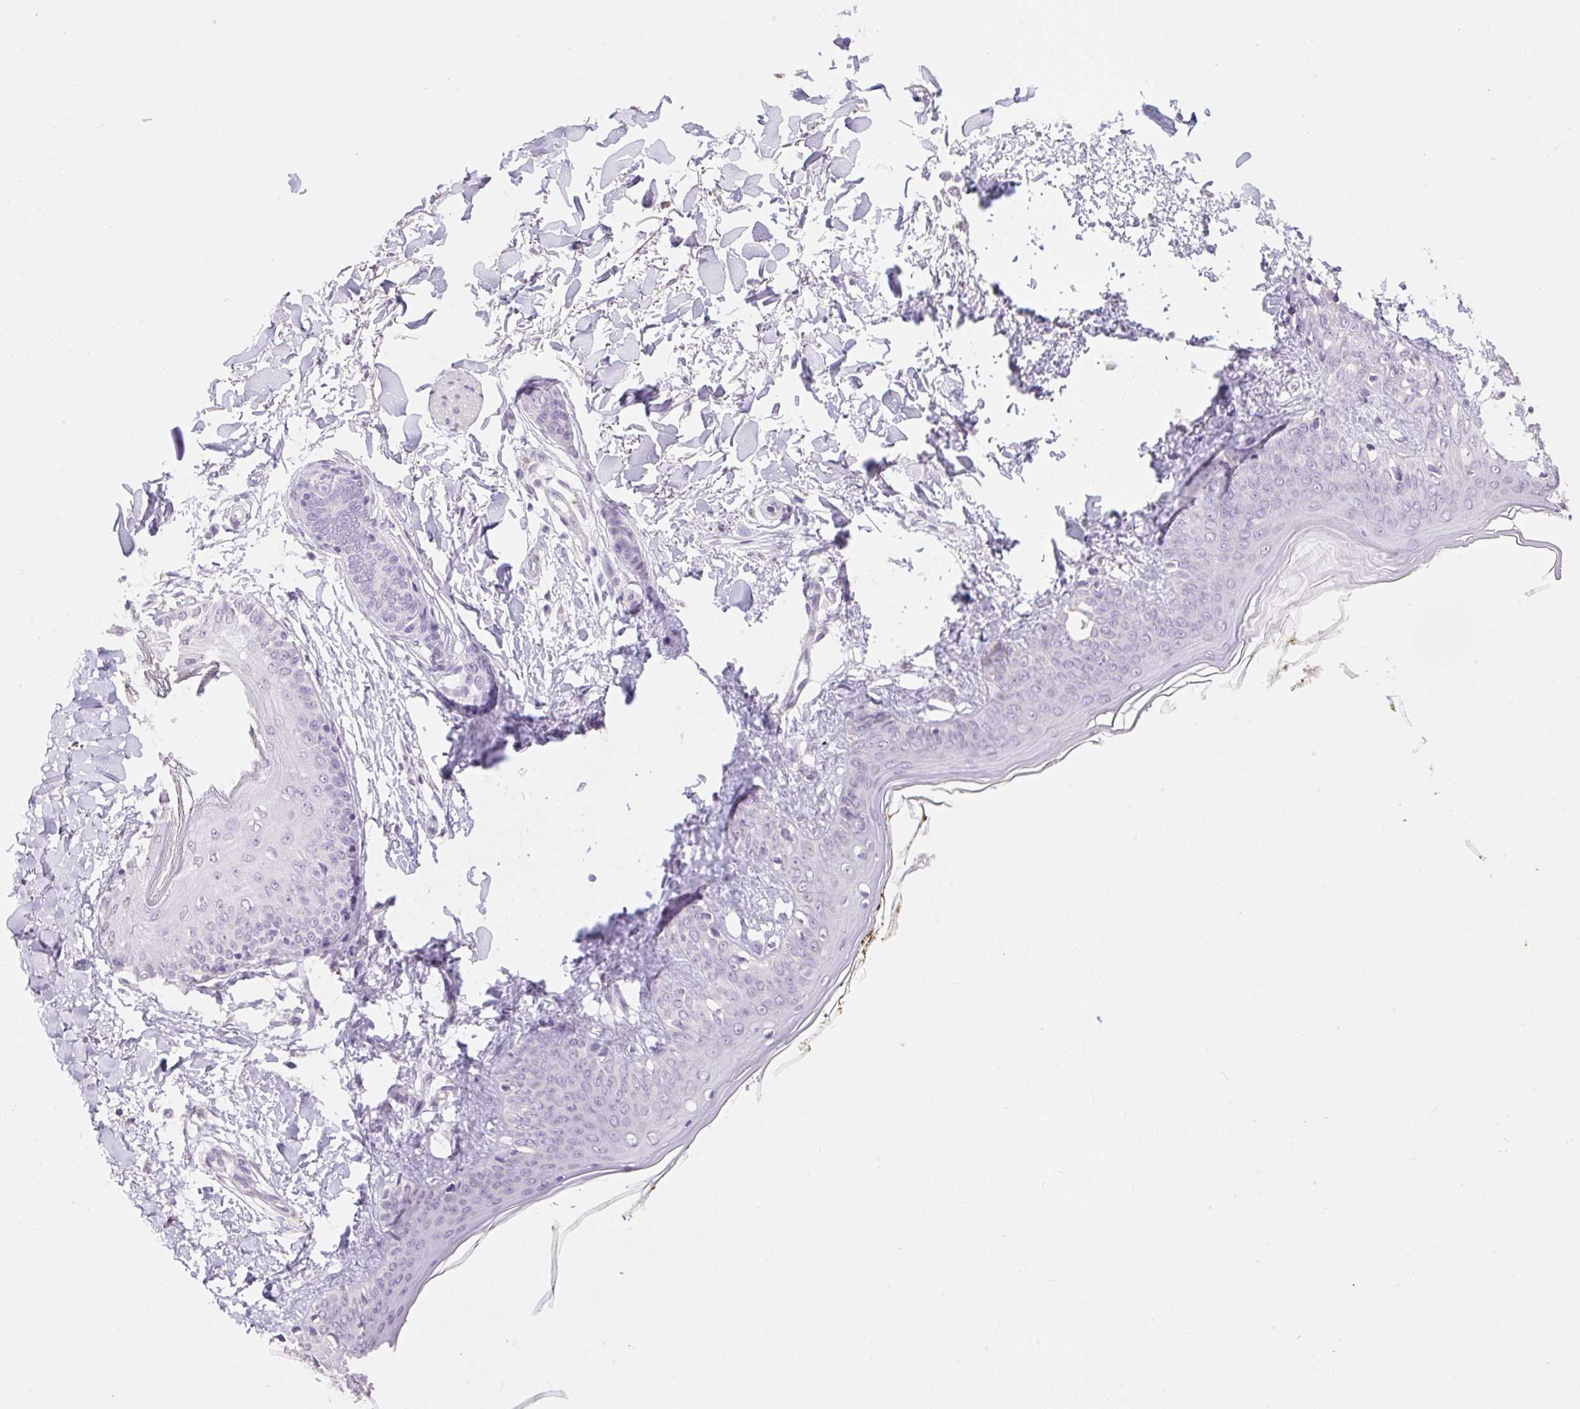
{"staining": {"intensity": "negative", "quantity": "none", "location": "none"}, "tissue": "skin", "cell_type": "Fibroblasts", "image_type": "normal", "snomed": [{"axis": "morphology", "description": "Normal tissue, NOS"}, {"axis": "topography", "description": "Skin"}], "caption": "This is an immunohistochemistry (IHC) photomicrograph of benign skin. There is no expression in fibroblasts.", "gene": "HCRTR2", "patient": {"sex": "female", "age": 34}}